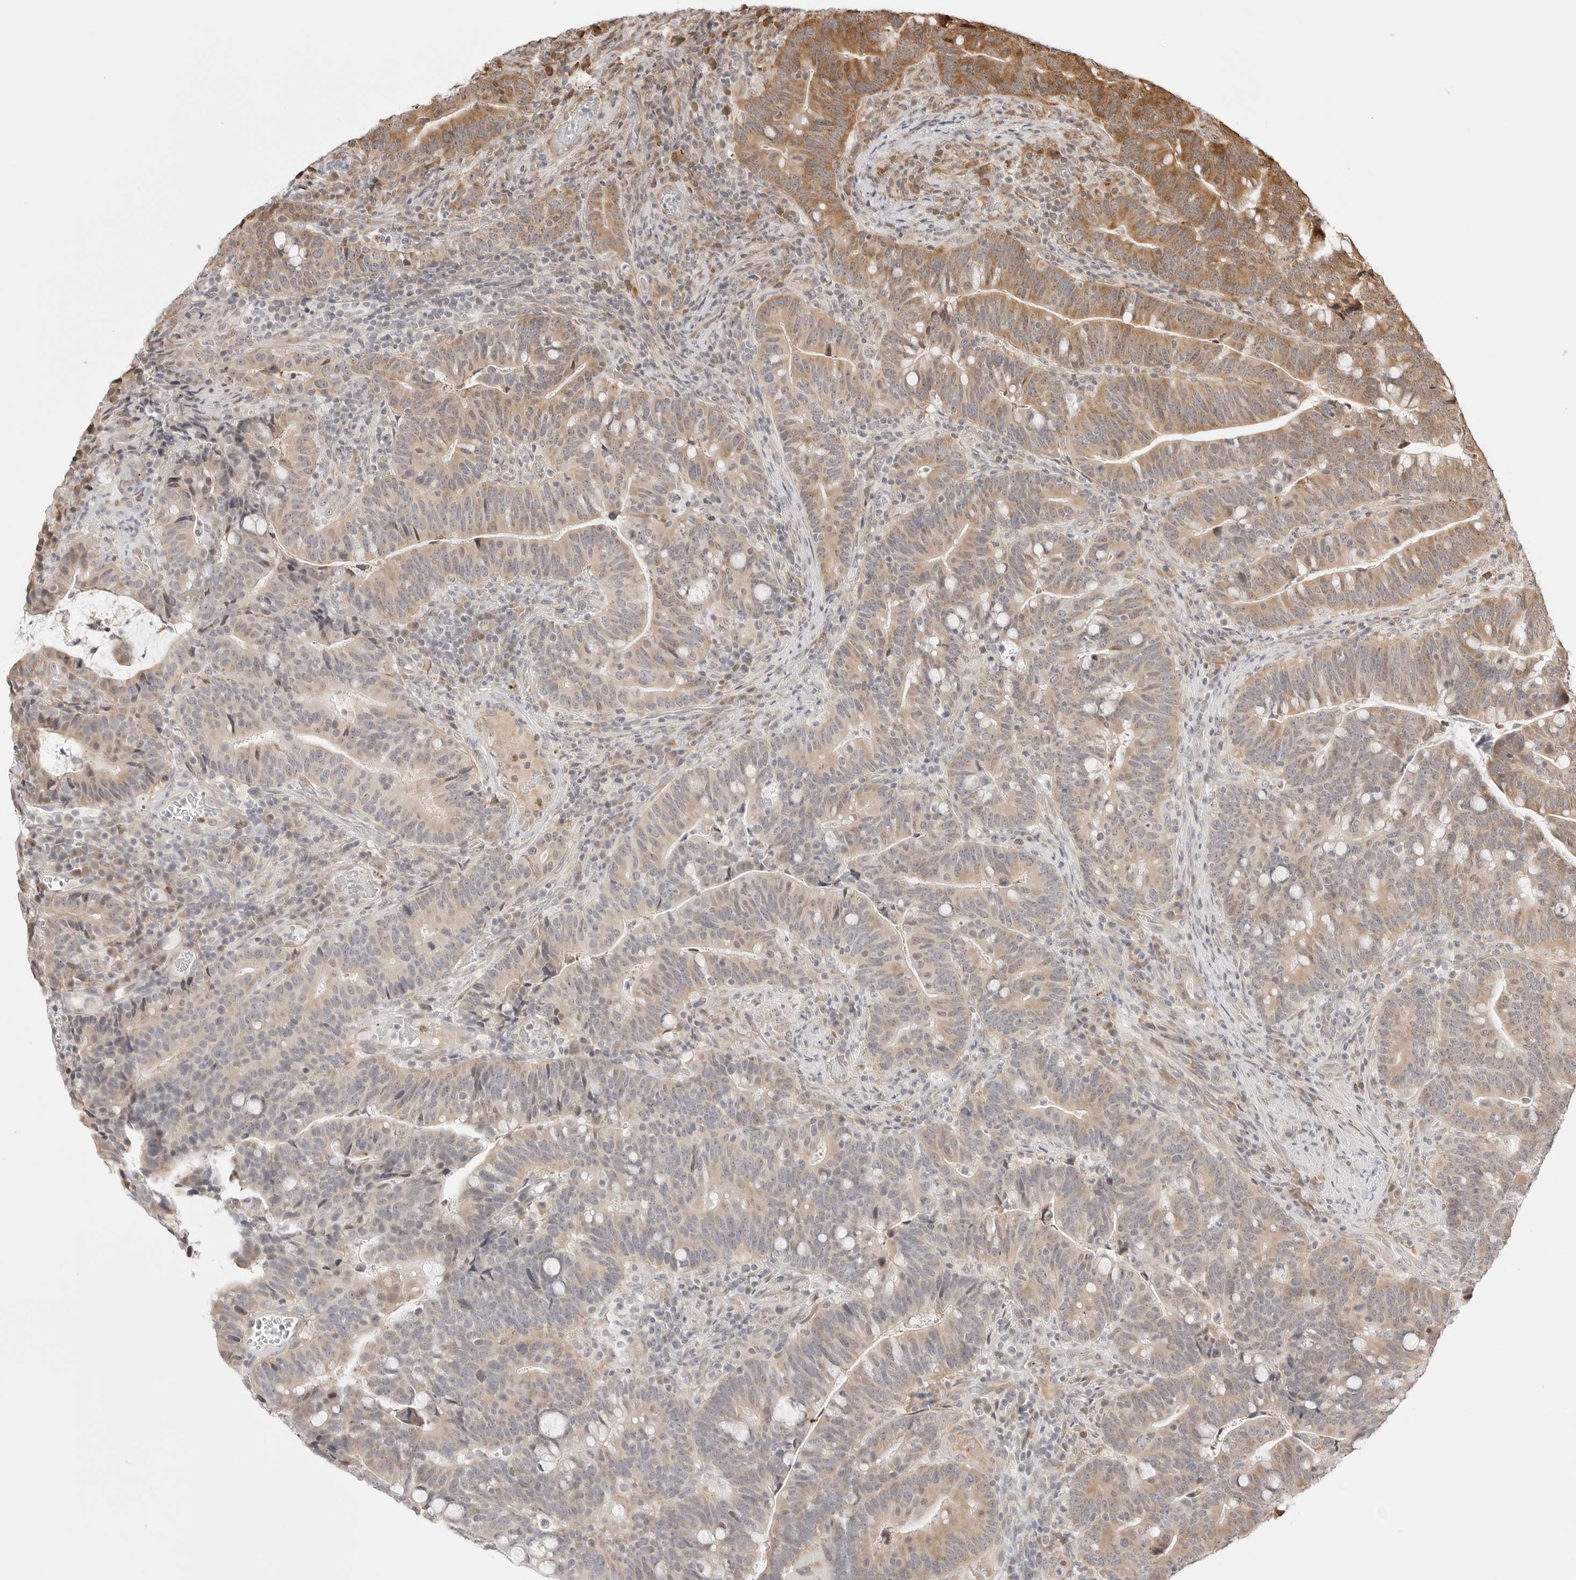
{"staining": {"intensity": "moderate", "quantity": "<25%", "location": "cytoplasmic/membranous"}, "tissue": "colorectal cancer", "cell_type": "Tumor cells", "image_type": "cancer", "snomed": [{"axis": "morphology", "description": "Adenocarcinoma, NOS"}, {"axis": "topography", "description": "Colon"}], "caption": "This is a photomicrograph of immunohistochemistry (IHC) staining of adenocarcinoma (colorectal), which shows moderate staining in the cytoplasmic/membranous of tumor cells.", "gene": "FKBP14", "patient": {"sex": "female", "age": 66}}